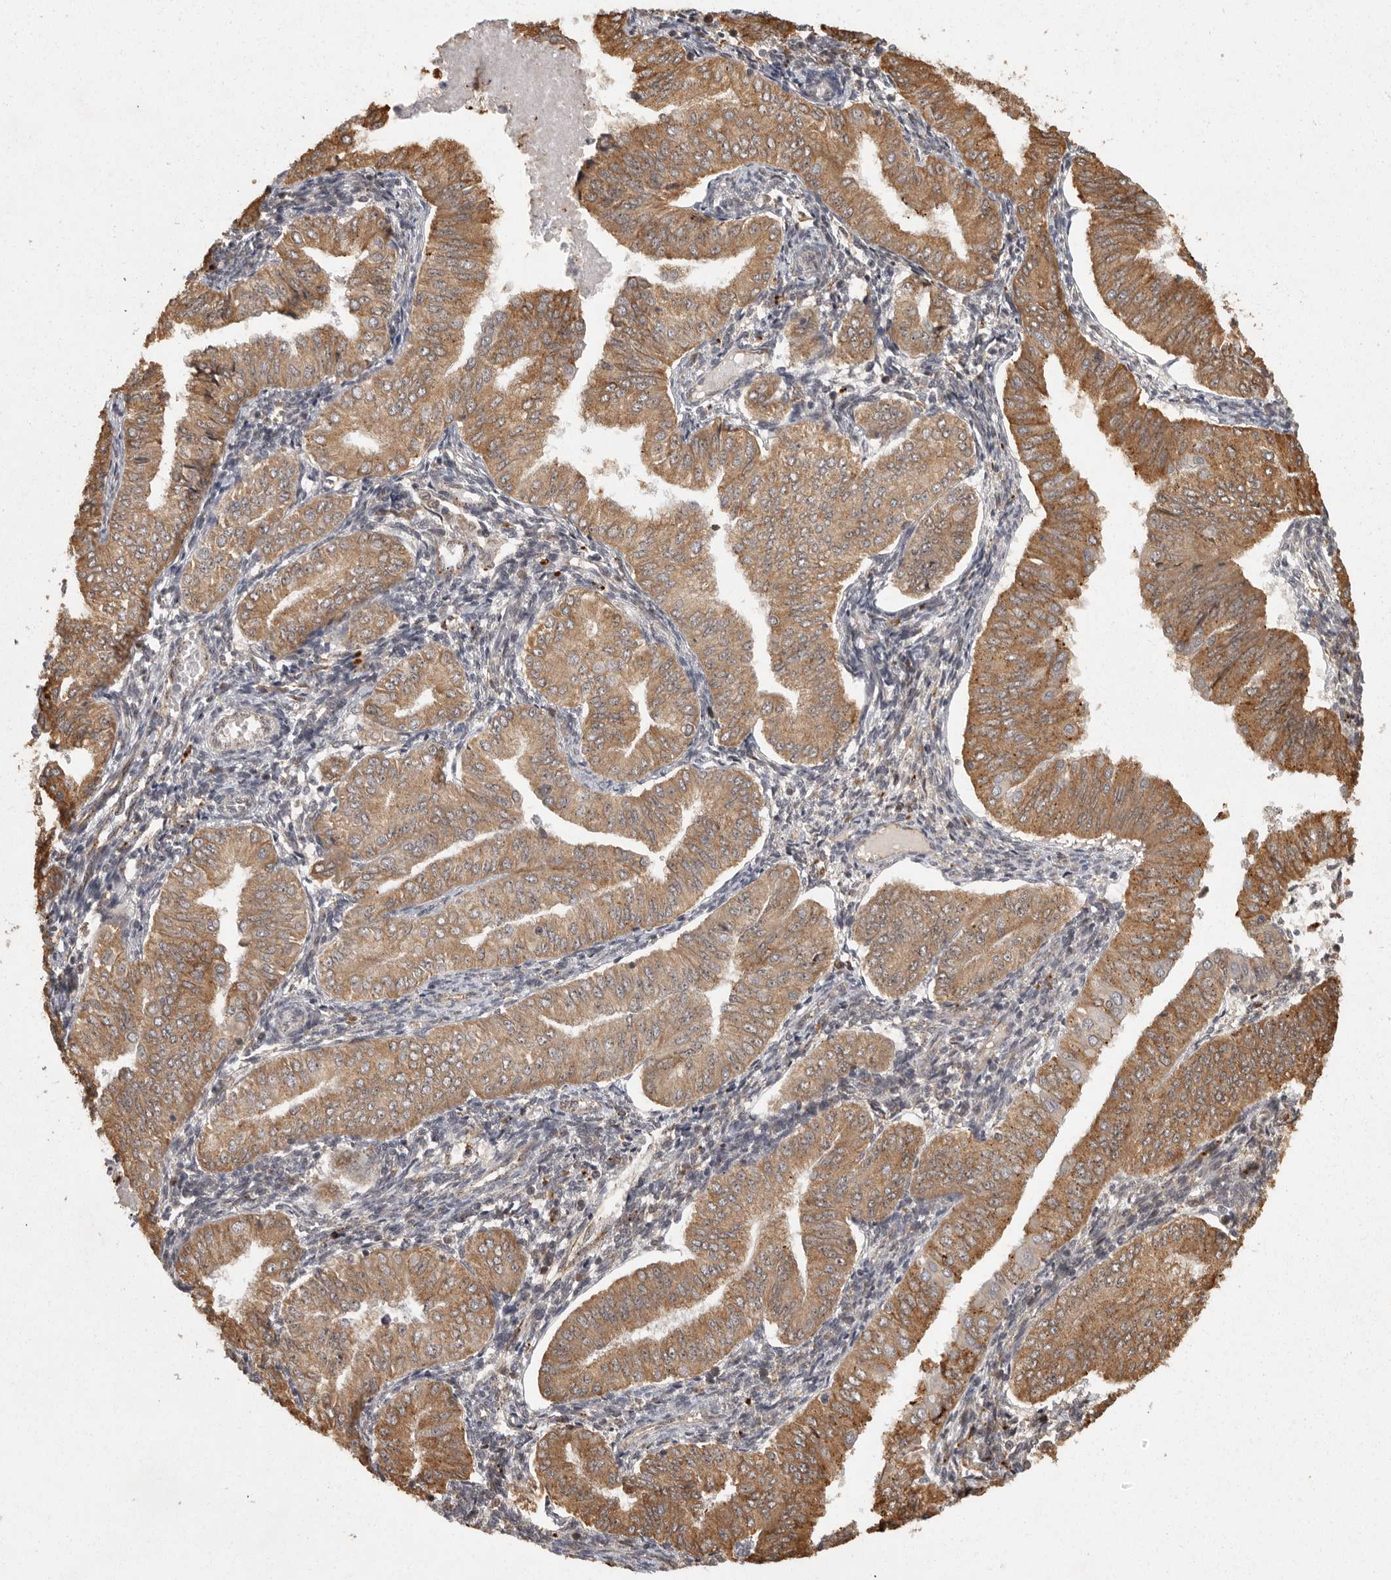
{"staining": {"intensity": "moderate", "quantity": ">75%", "location": "cytoplasmic/membranous"}, "tissue": "endometrial cancer", "cell_type": "Tumor cells", "image_type": "cancer", "snomed": [{"axis": "morphology", "description": "Normal tissue, NOS"}, {"axis": "morphology", "description": "Adenocarcinoma, NOS"}, {"axis": "topography", "description": "Endometrium"}], "caption": "Immunohistochemical staining of human endometrial adenocarcinoma demonstrates medium levels of moderate cytoplasmic/membranous staining in about >75% of tumor cells. The protein is stained brown, and the nuclei are stained in blue (DAB (3,3'-diaminobenzidine) IHC with brightfield microscopy, high magnification).", "gene": "ZNF83", "patient": {"sex": "female", "age": 53}}